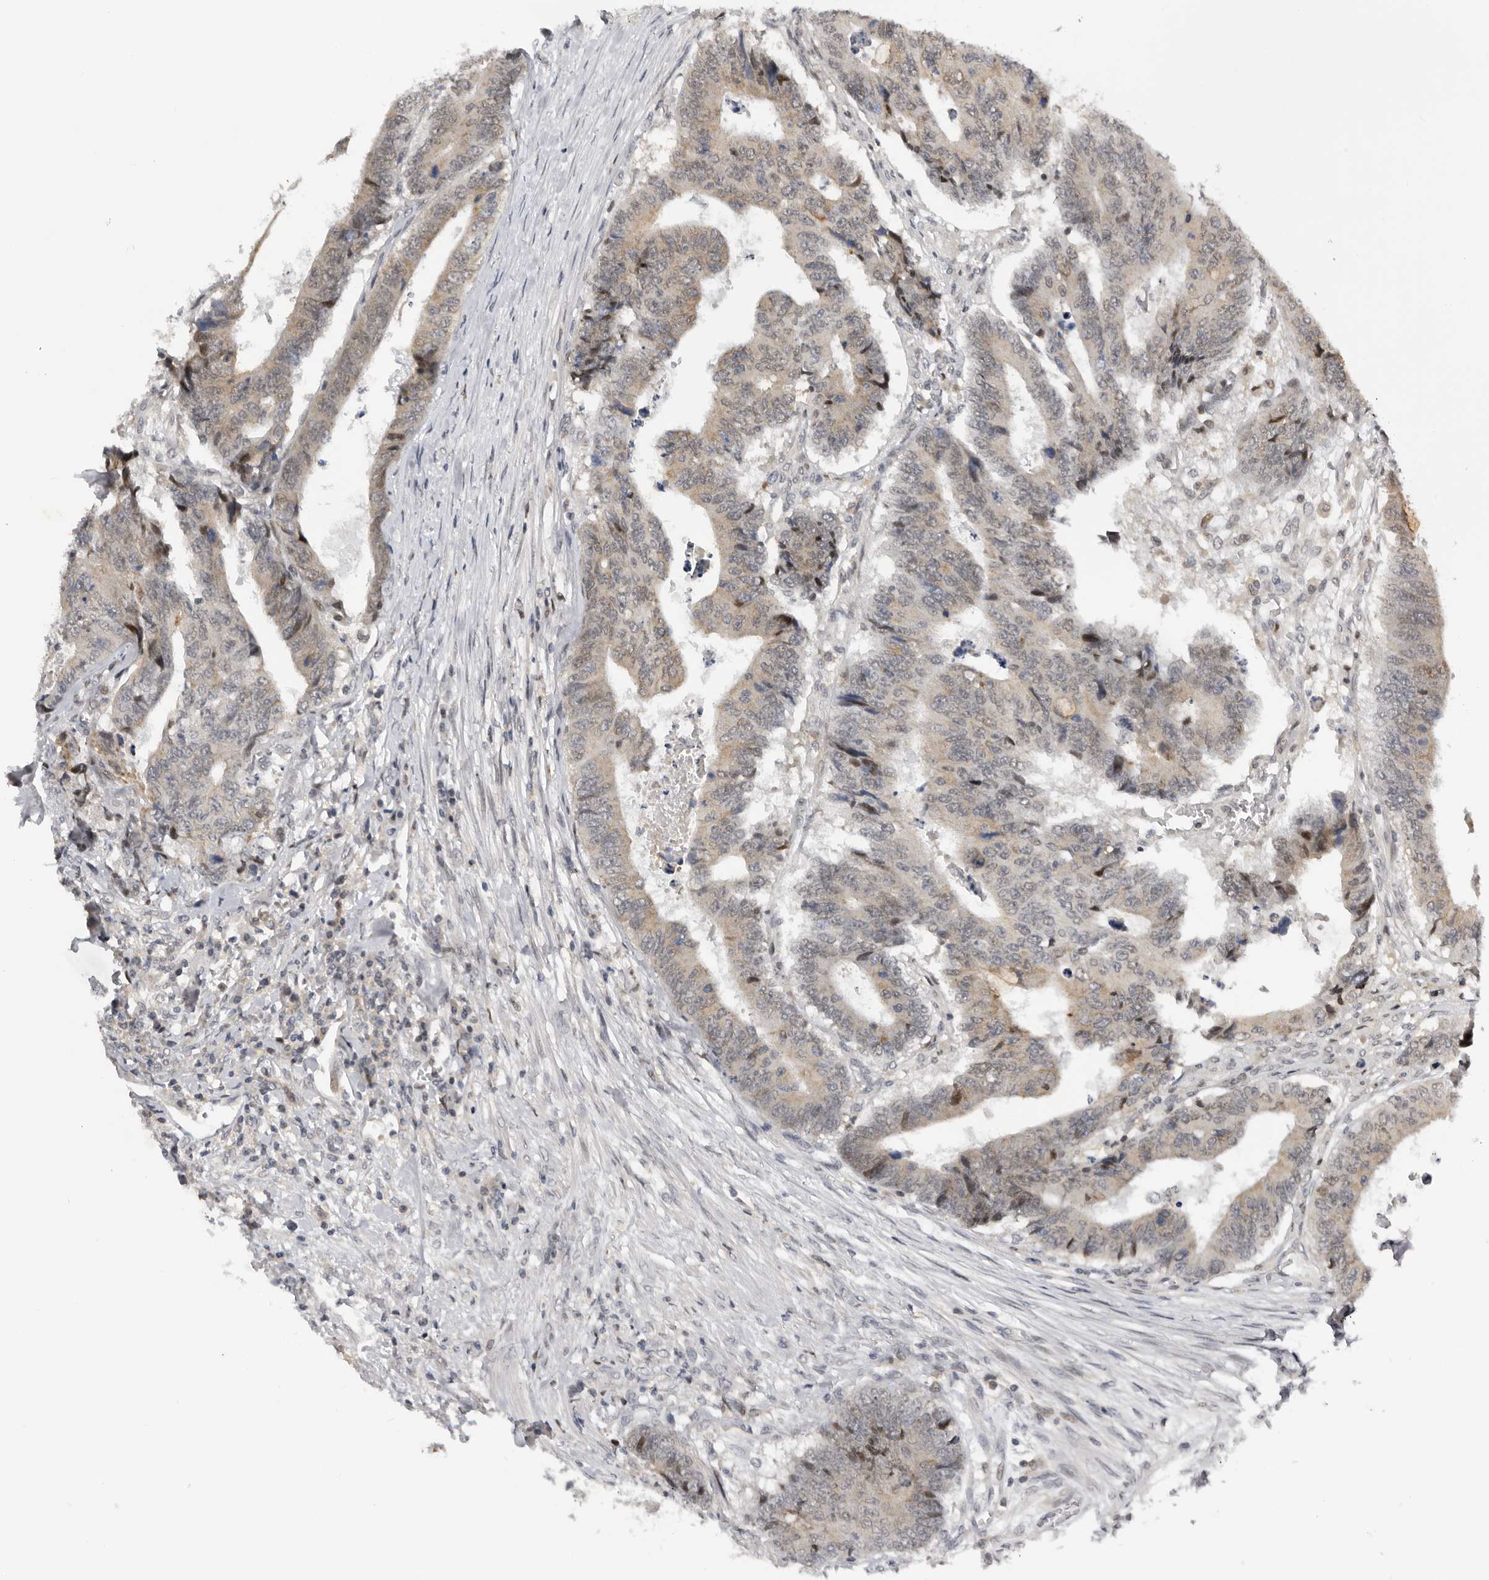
{"staining": {"intensity": "weak", "quantity": "<25%", "location": "cytoplasmic/membranous"}, "tissue": "colorectal cancer", "cell_type": "Tumor cells", "image_type": "cancer", "snomed": [{"axis": "morphology", "description": "Adenocarcinoma, NOS"}, {"axis": "topography", "description": "Rectum"}], "caption": "Immunohistochemistry histopathology image of human colorectal cancer (adenocarcinoma) stained for a protein (brown), which demonstrates no staining in tumor cells. (Brightfield microscopy of DAB IHC at high magnification).", "gene": "KIF2B", "patient": {"sex": "male", "age": 84}}